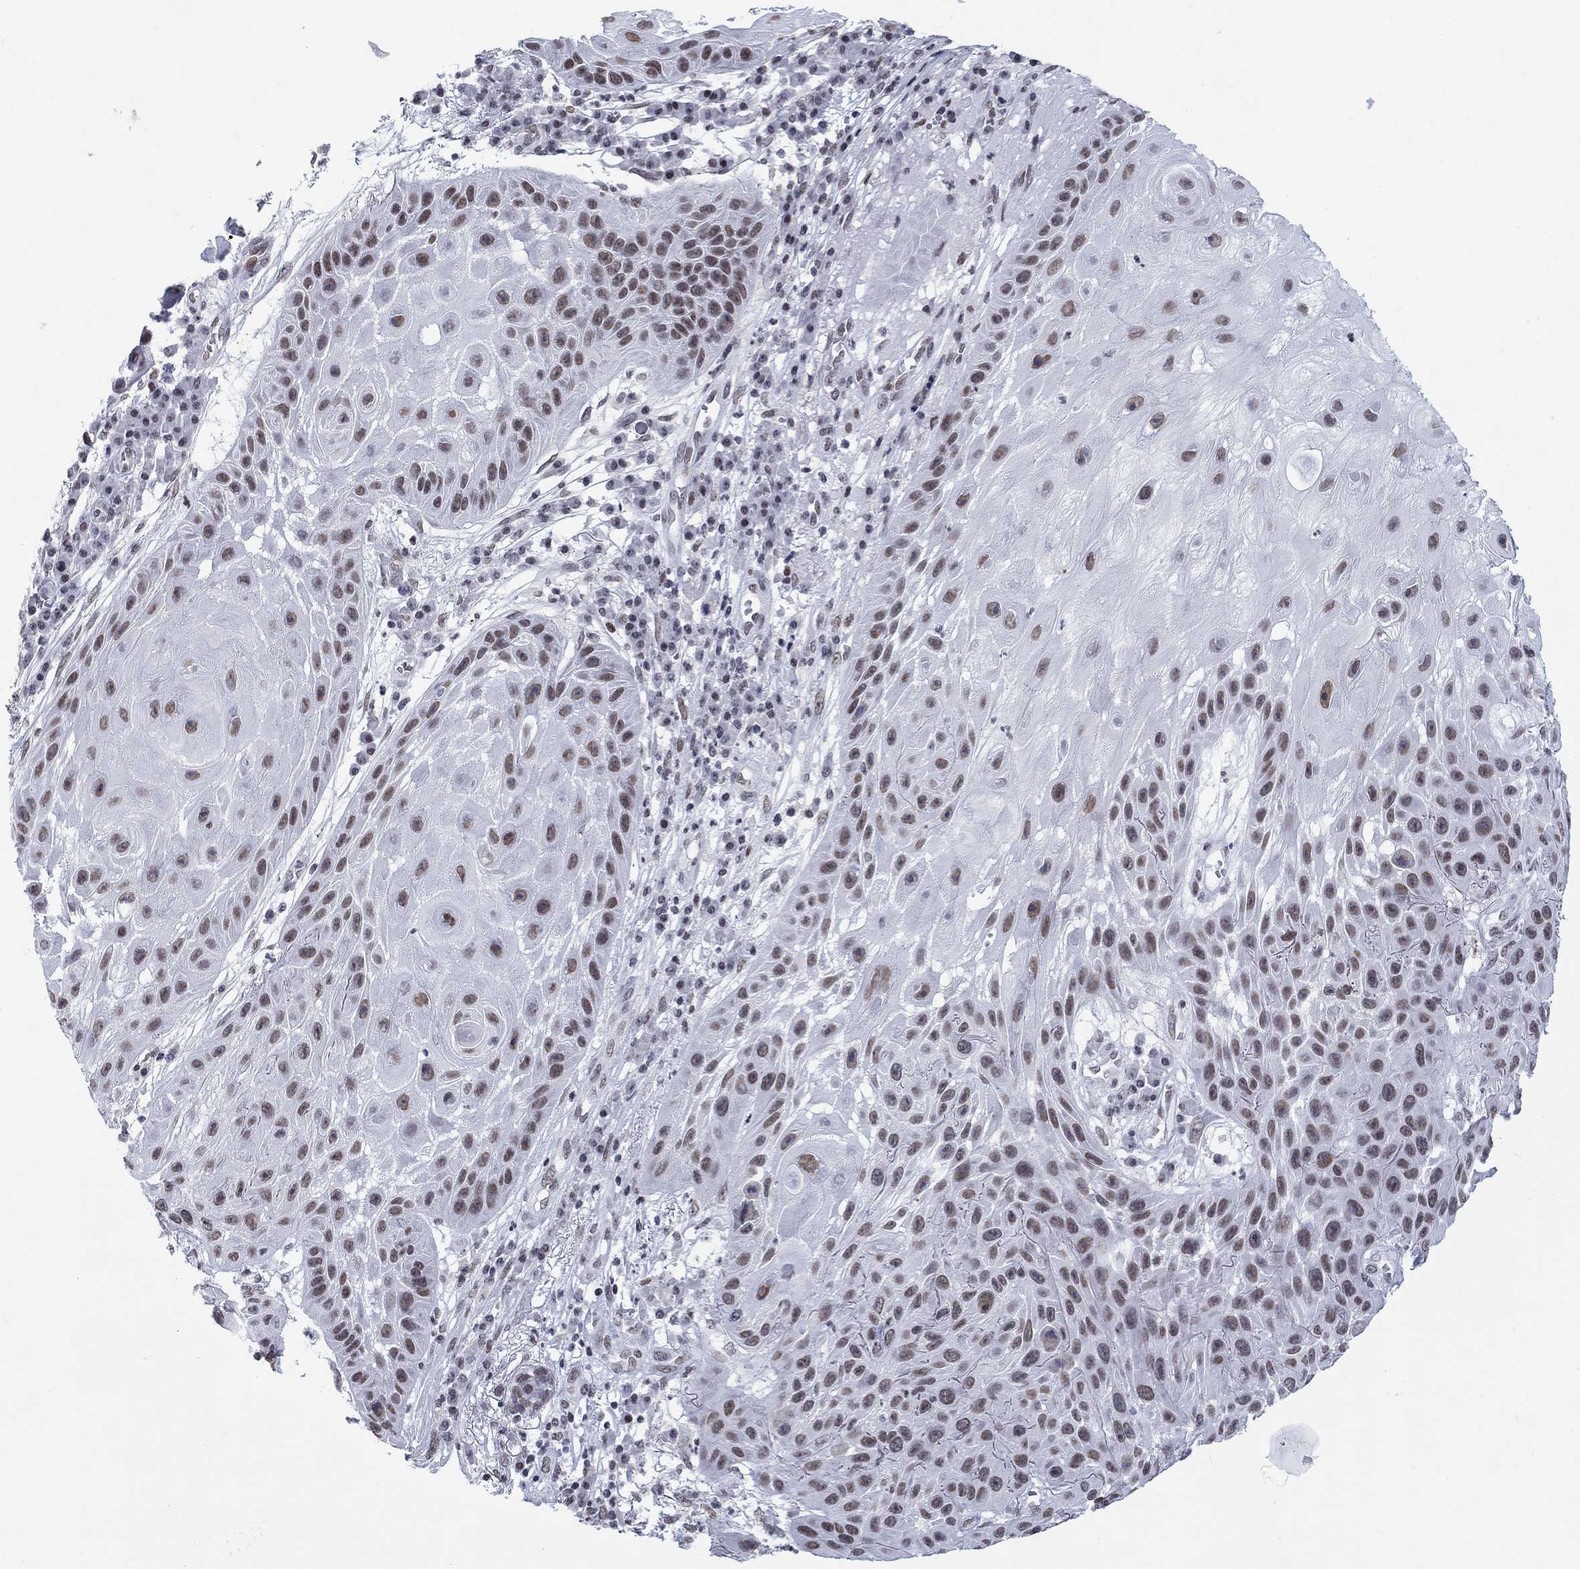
{"staining": {"intensity": "moderate", "quantity": ">75%", "location": "nuclear"}, "tissue": "skin cancer", "cell_type": "Tumor cells", "image_type": "cancer", "snomed": [{"axis": "morphology", "description": "Normal tissue, NOS"}, {"axis": "morphology", "description": "Squamous cell carcinoma, NOS"}, {"axis": "topography", "description": "Skin"}], "caption": "A photomicrograph of skin squamous cell carcinoma stained for a protein shows moderate nuclear brown staining in tumor cells. (brown staining indicates protein expression, while blue staining denotes nuclei).", "gene": "NPAS3", "patient": {"sex": "male", "age": 79}}